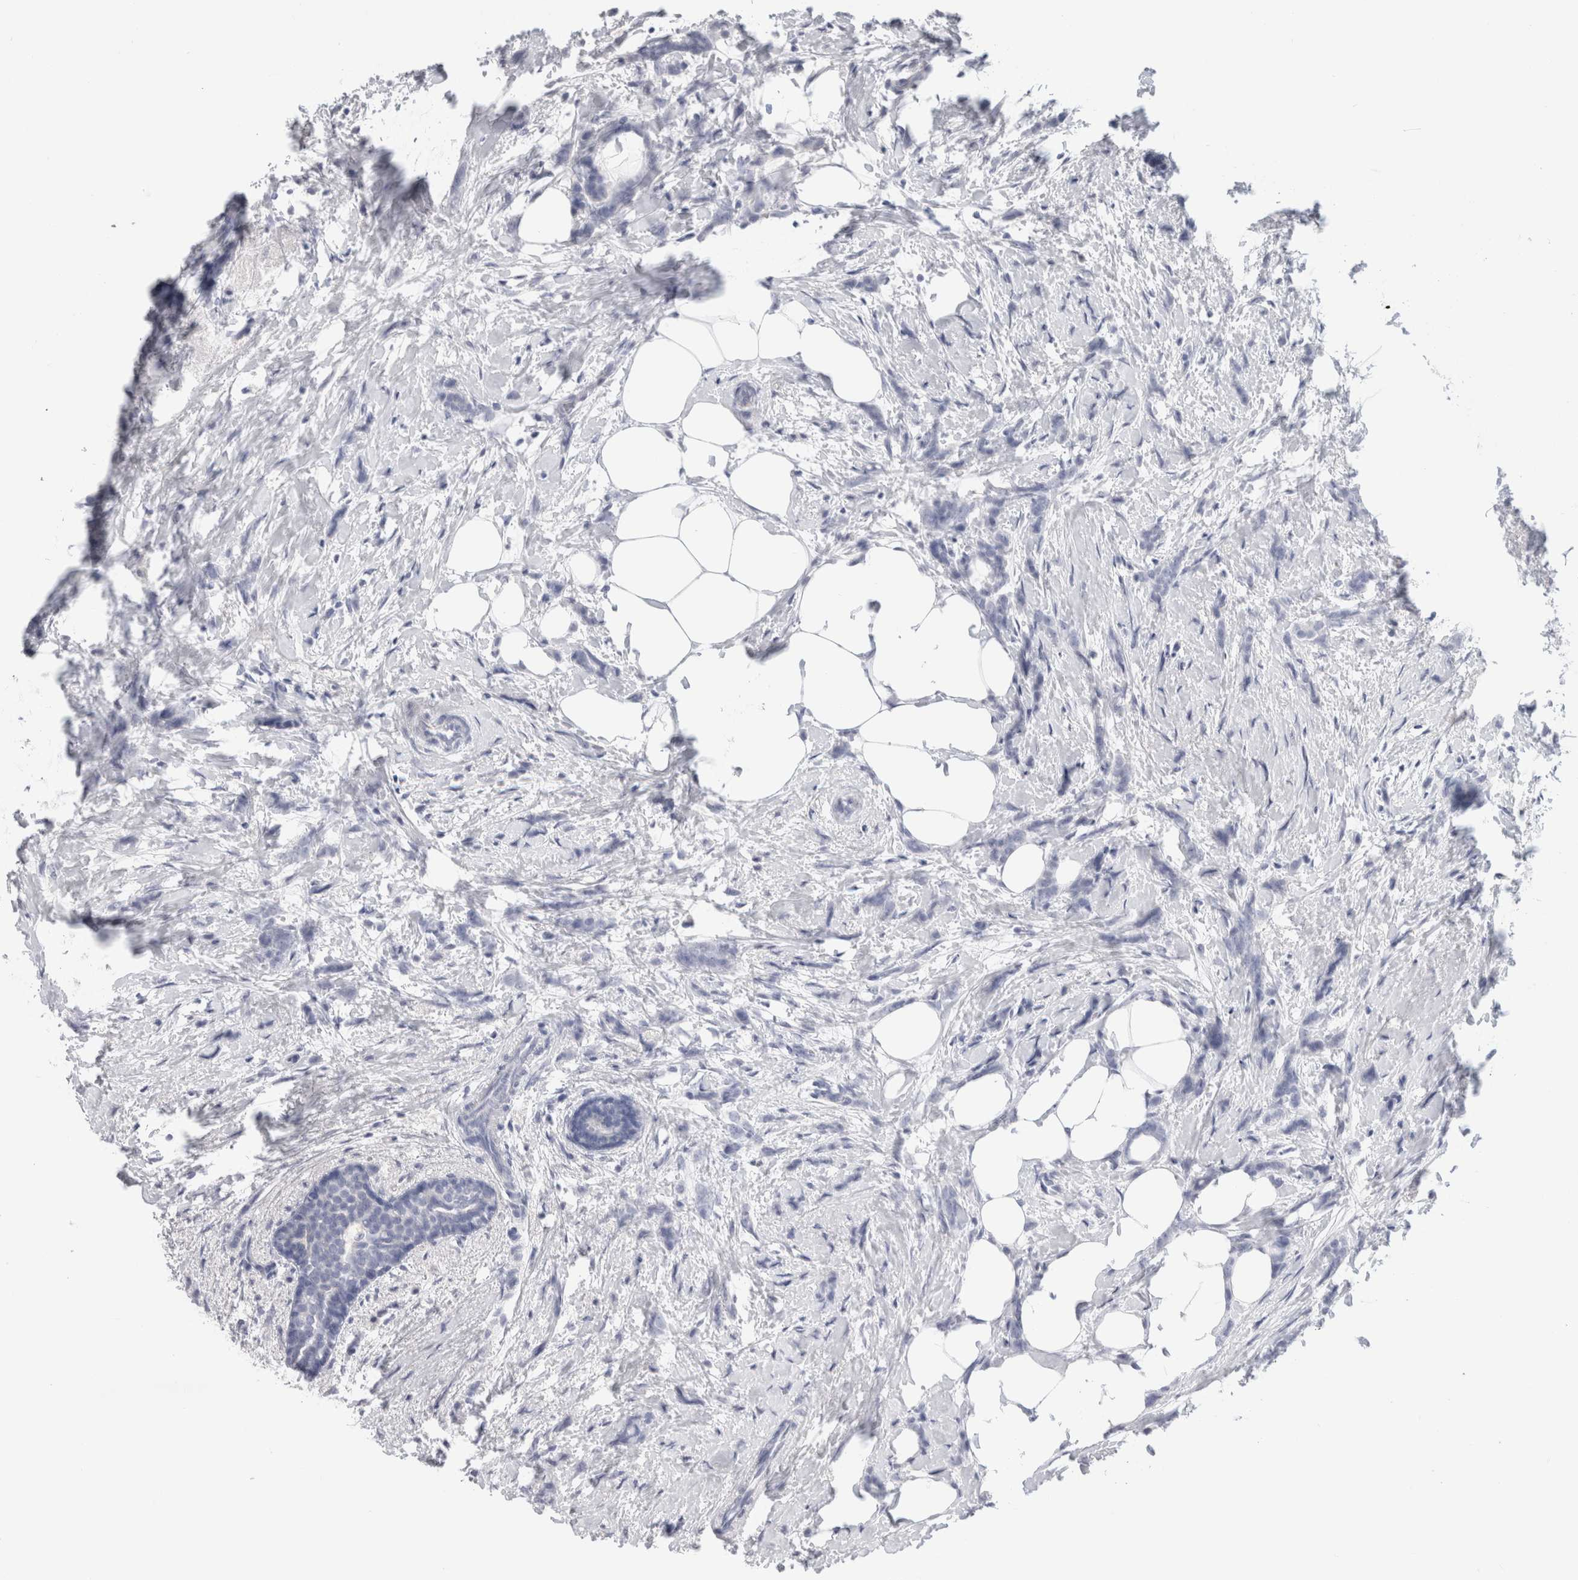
{"staining": {"intensity": "negative", "quantity": "none", "location": "none"}, "tissue": "breast cancer", "cell_type": "Tumor cells", "image_type": "cancer", "snomed": [{"axis": "morphology", "description": "Lobular carcinoma, in situ"}, {"axis": "morphology", "description": "Lobular carcinoma"}, {"axis": "topography", "description": "Breast"}], "caption": "Breast cancer was stained to show a protein in brown. There is no significant expression in tumor cells.", "gene": "AFP", "patient": {"sex": "female", "age": 41}}